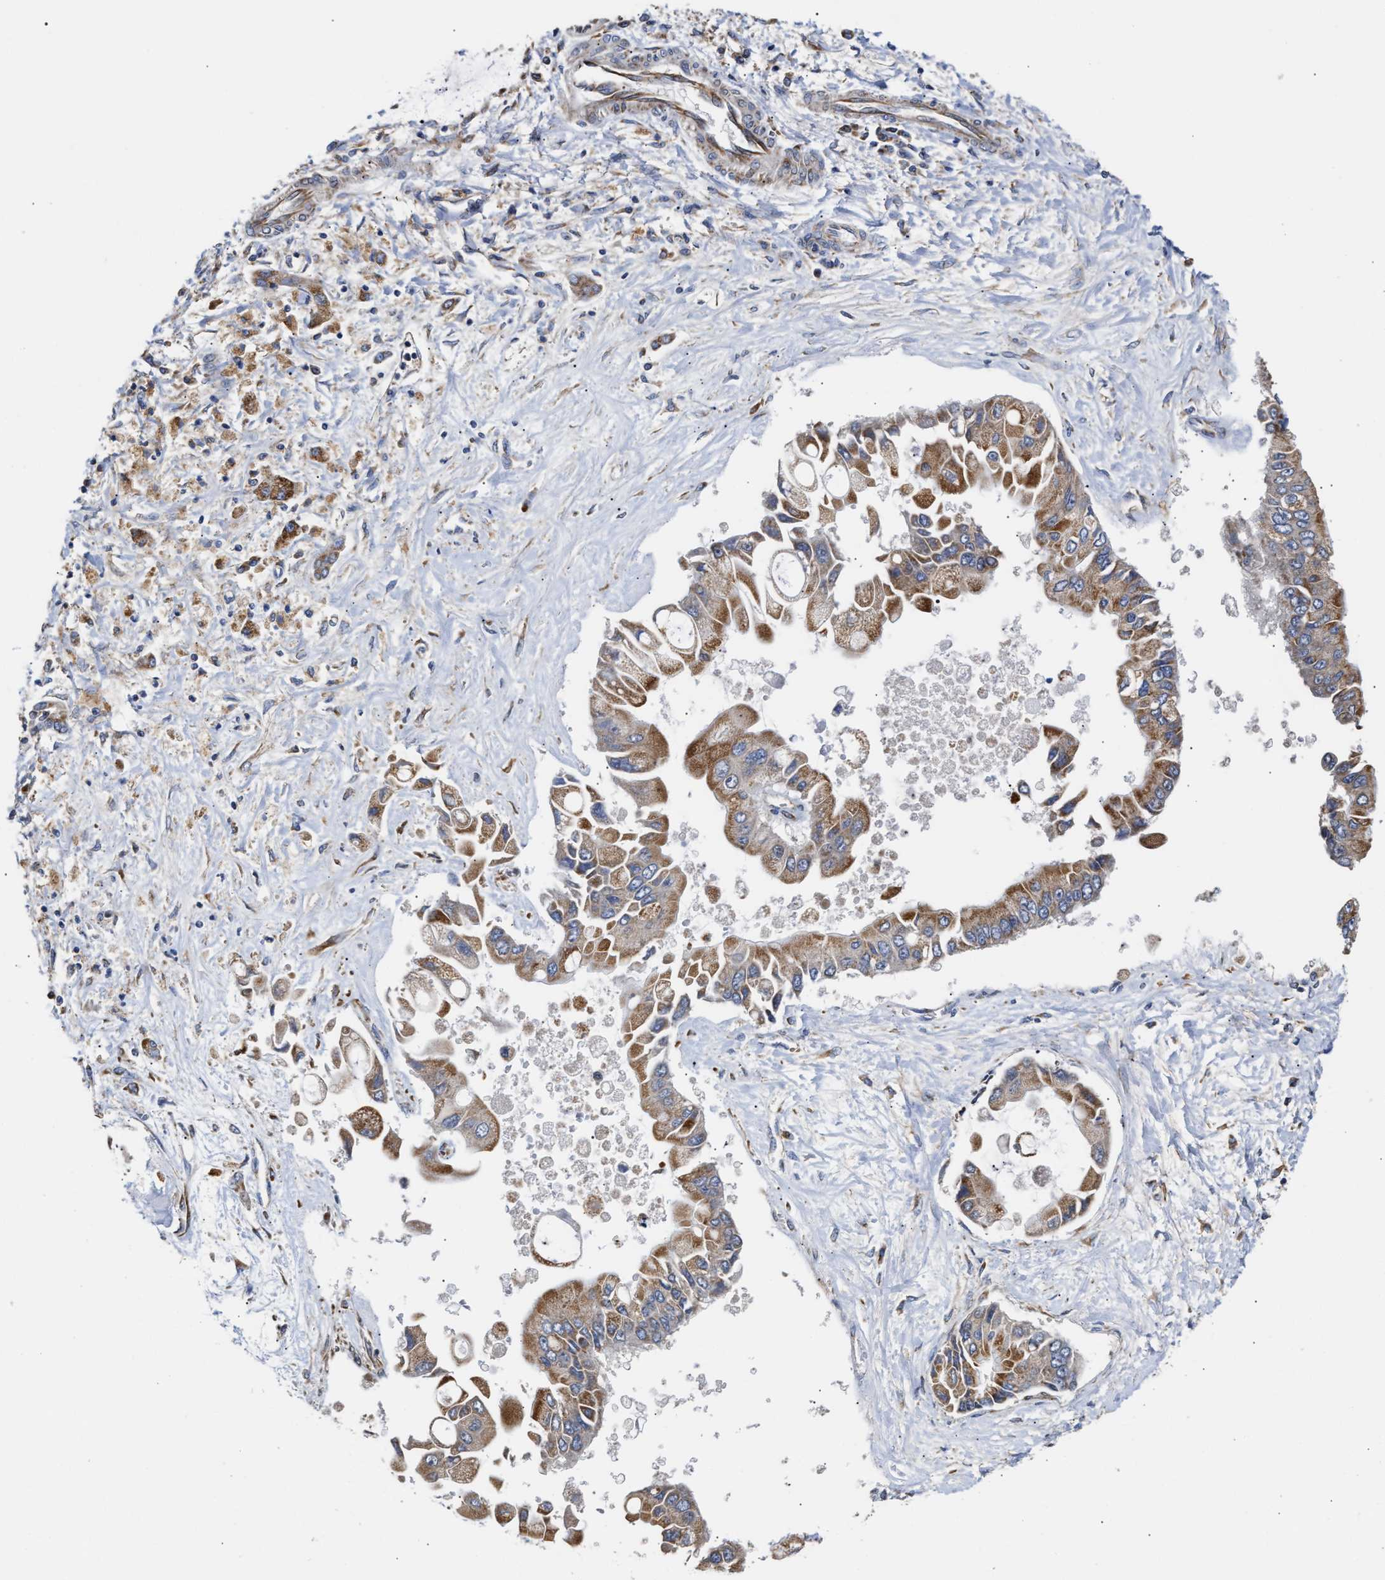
{"staining": {"intensity": "moderate", "quantity": ">75%", "location": "cytoplasmic/membranous"}, "tissue": "liver cancer", "cell_type": "Tumor cells", "image_type": "cancer", "snomed": [{"axis": "morphology", "description": "Cholangiocarcinoma"}, {"axis": "topography", "description": "Liver"}], "caption": "Cholangiocarcinoma (liver) tissue displays moderate cytoplasmic/membranous staining in about >75% of tumor cells", "gene": "MALSU1", "patient": {"sex": "male", "age": 50}}